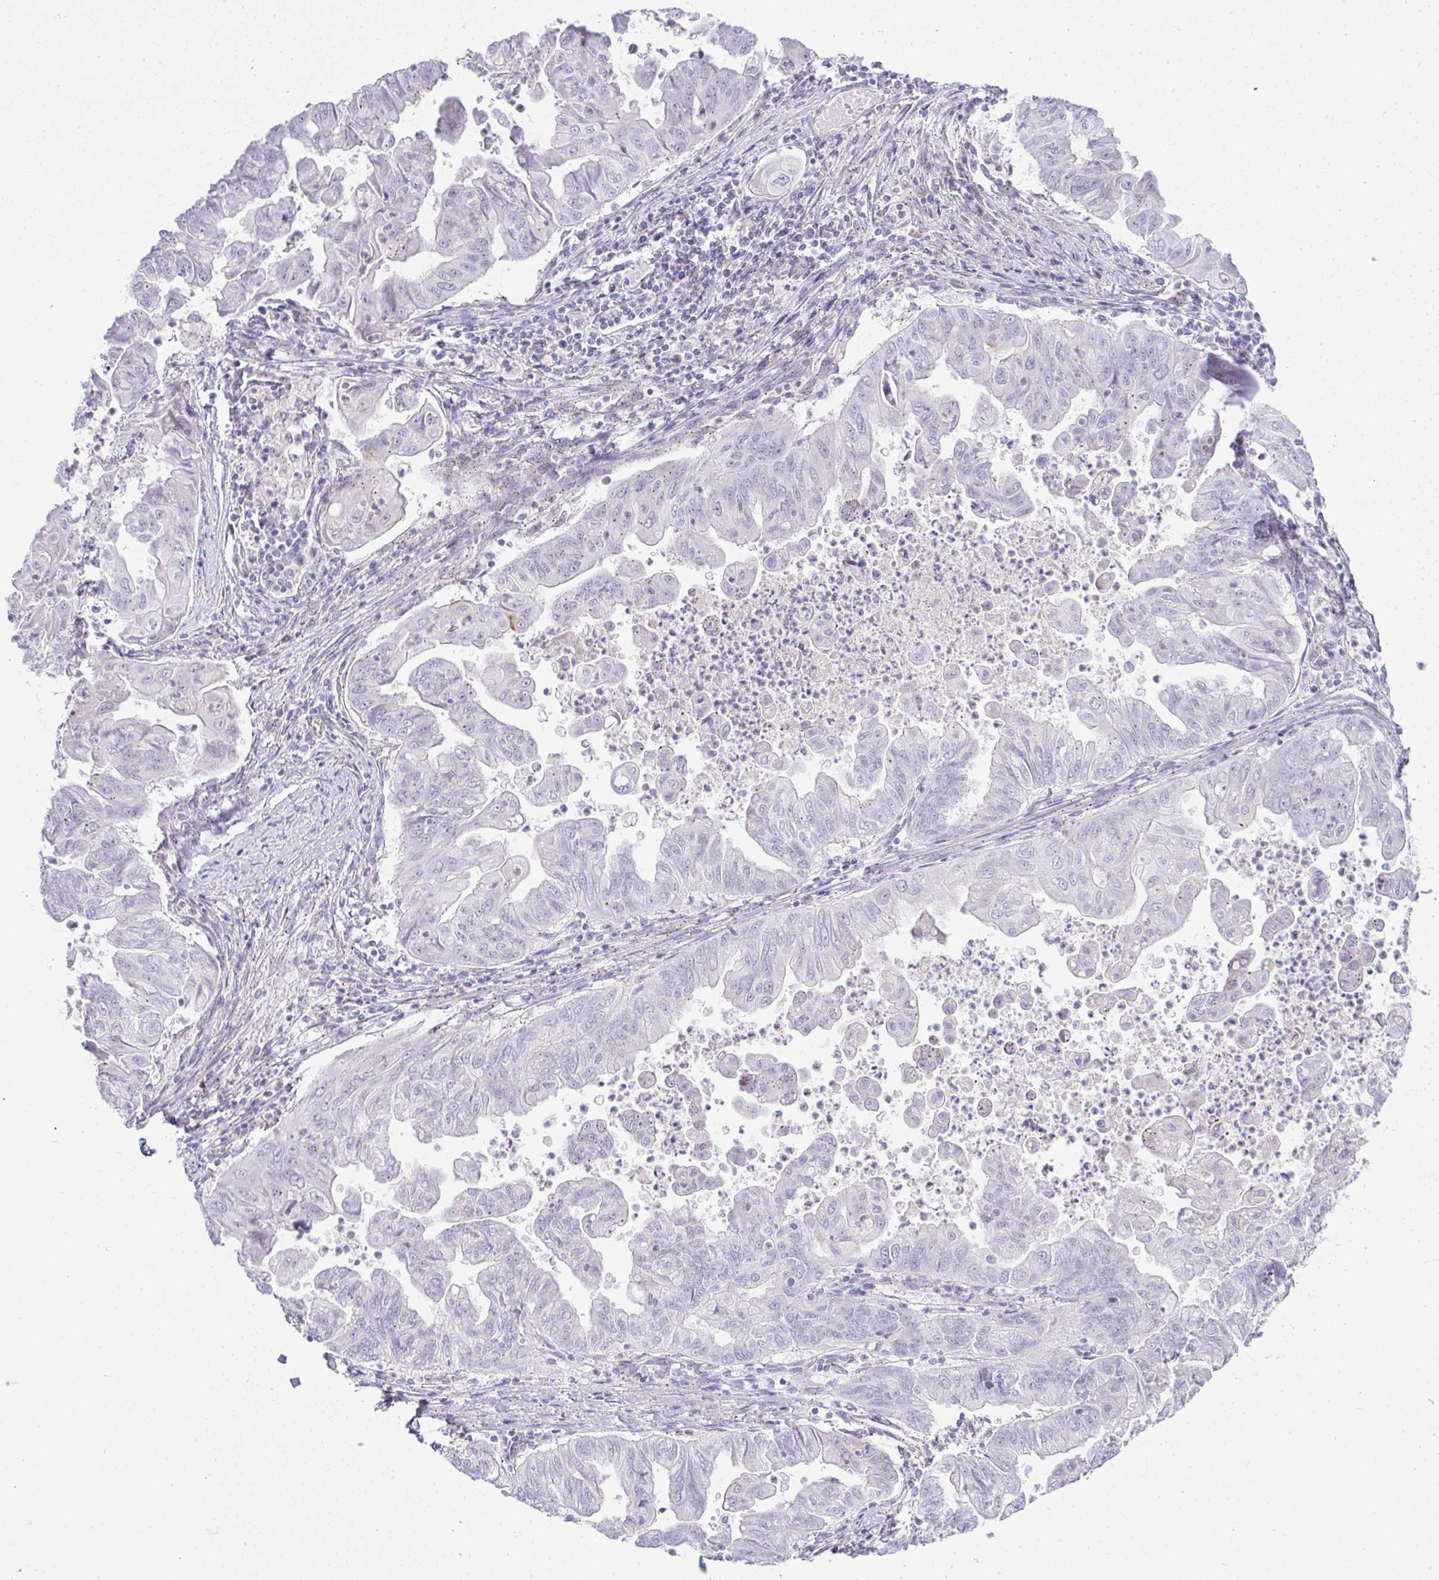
{"staining": {"intensity": "weak", "quantity": "25%-75%", "location": "cytoplasmic/membranous"}, "tissue": "stomach cancer", "cell_type": "Tumor cells", "image_type": "cancer", "snomed": [{"axis": "morphology", "description": "Adenocarcinoma, NOS"}, {"axis": "topography", "description": "Stomach, upper"}], "caption": "Tumor cells display low levels of weak cytoplasmic/membranous staining in approximately 25%-75% of cells in human adenocarcinoma (stomach).", "gene": "FAM177A1", "patient": {"sex": "male", "age": 80}}